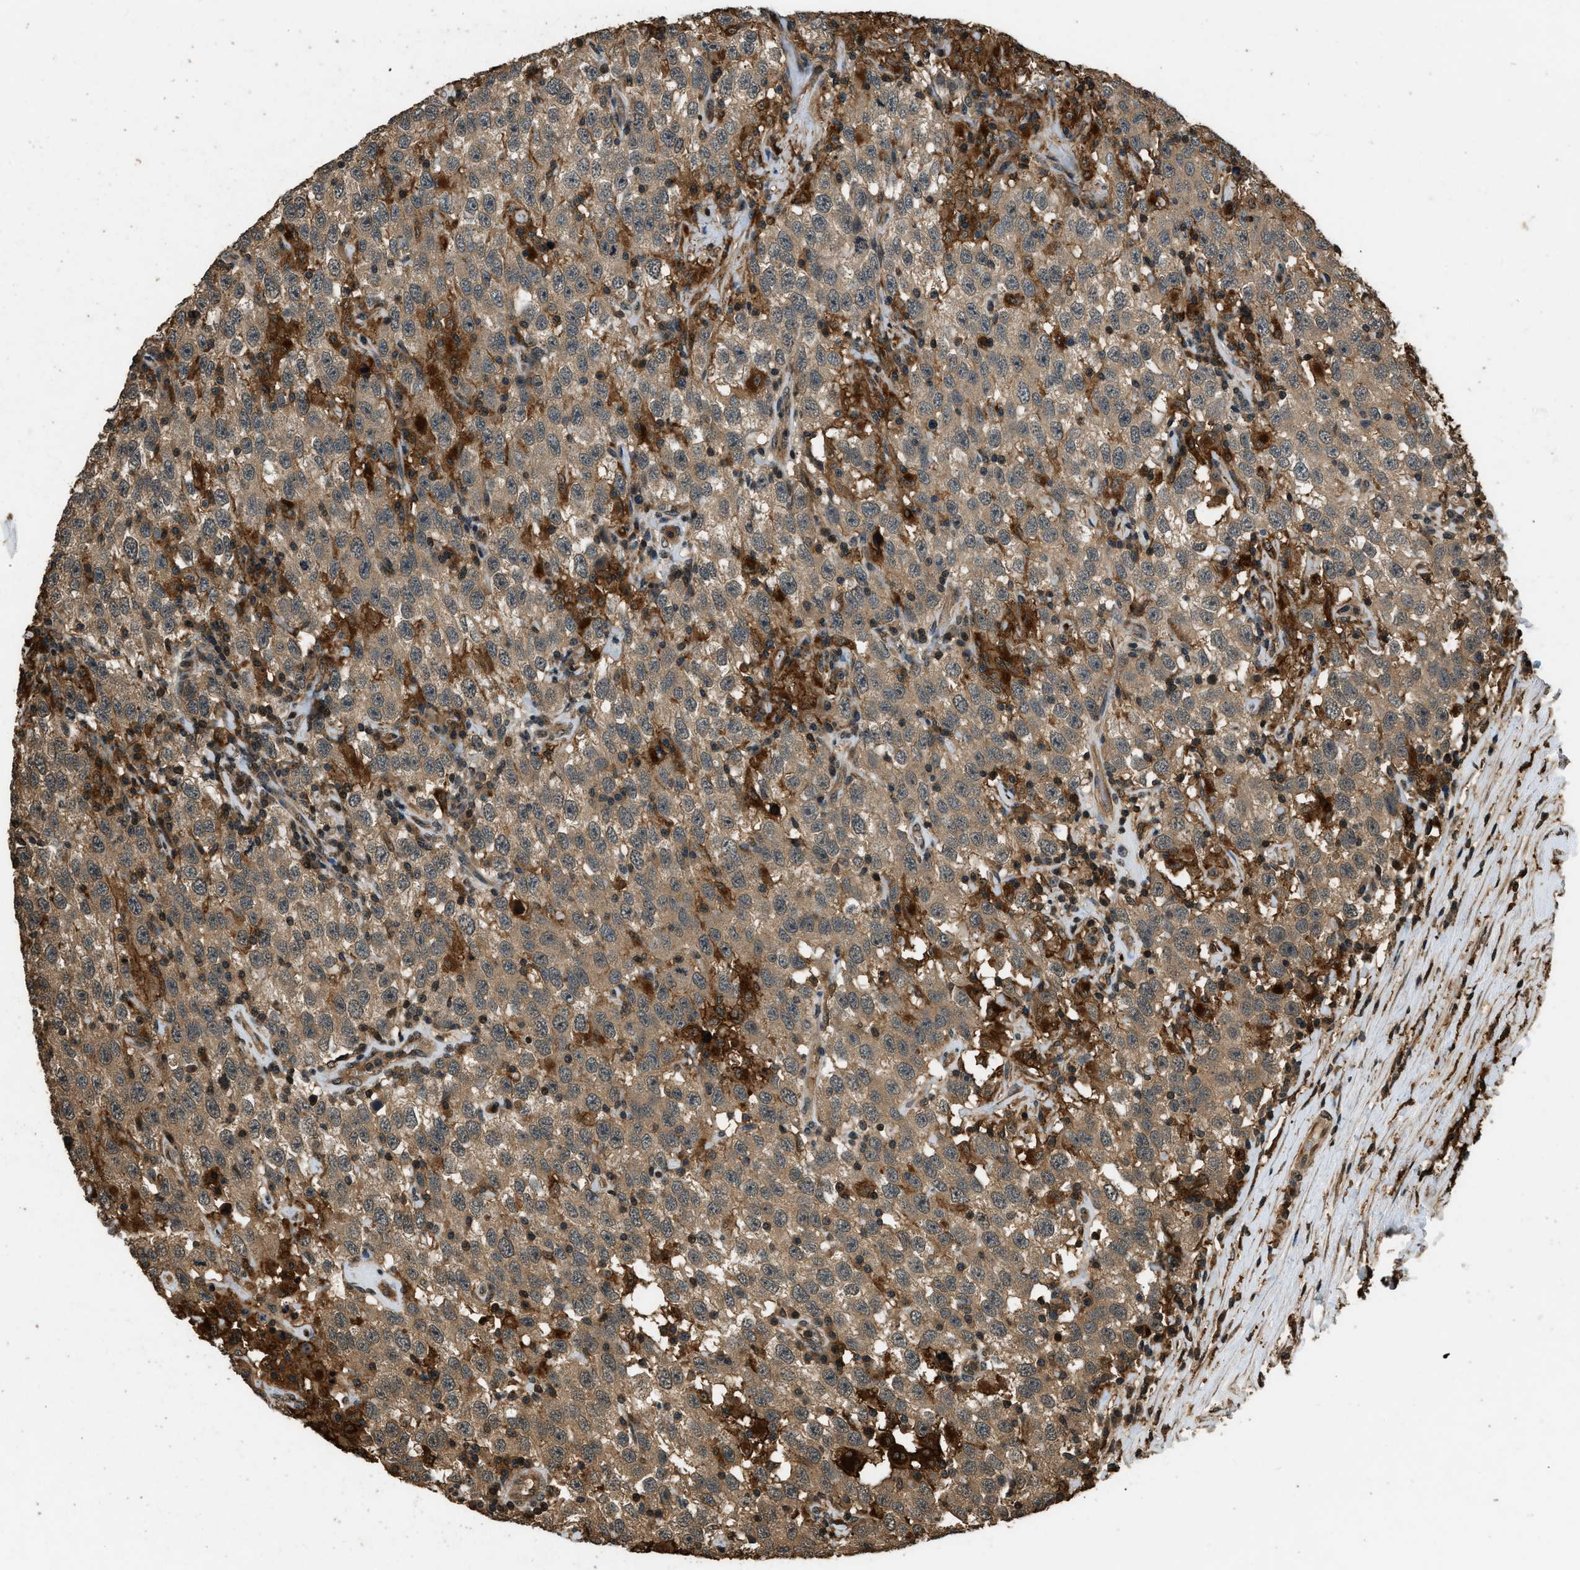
{"staining": {"intensity": "moderate", "quantity": ">75%", "location": "cytoplasmic/membranous"}, "tissue": "testis cancer", "cell_type": "Tumor cells", "image_type": "cancer", "snomed": [{"axis": "morphology", "description": "Seminoma, NOS"}, {"axis": "topography", "description": "Testis"}], "caption": "Human testis seminoma stained with a brown dye demonstrates moderate cytoplasmic/membranous positive positivity in about >75% of tumor cells.", "gene": "RAP2A", "patient": {"sex": "male", "age": 41}}